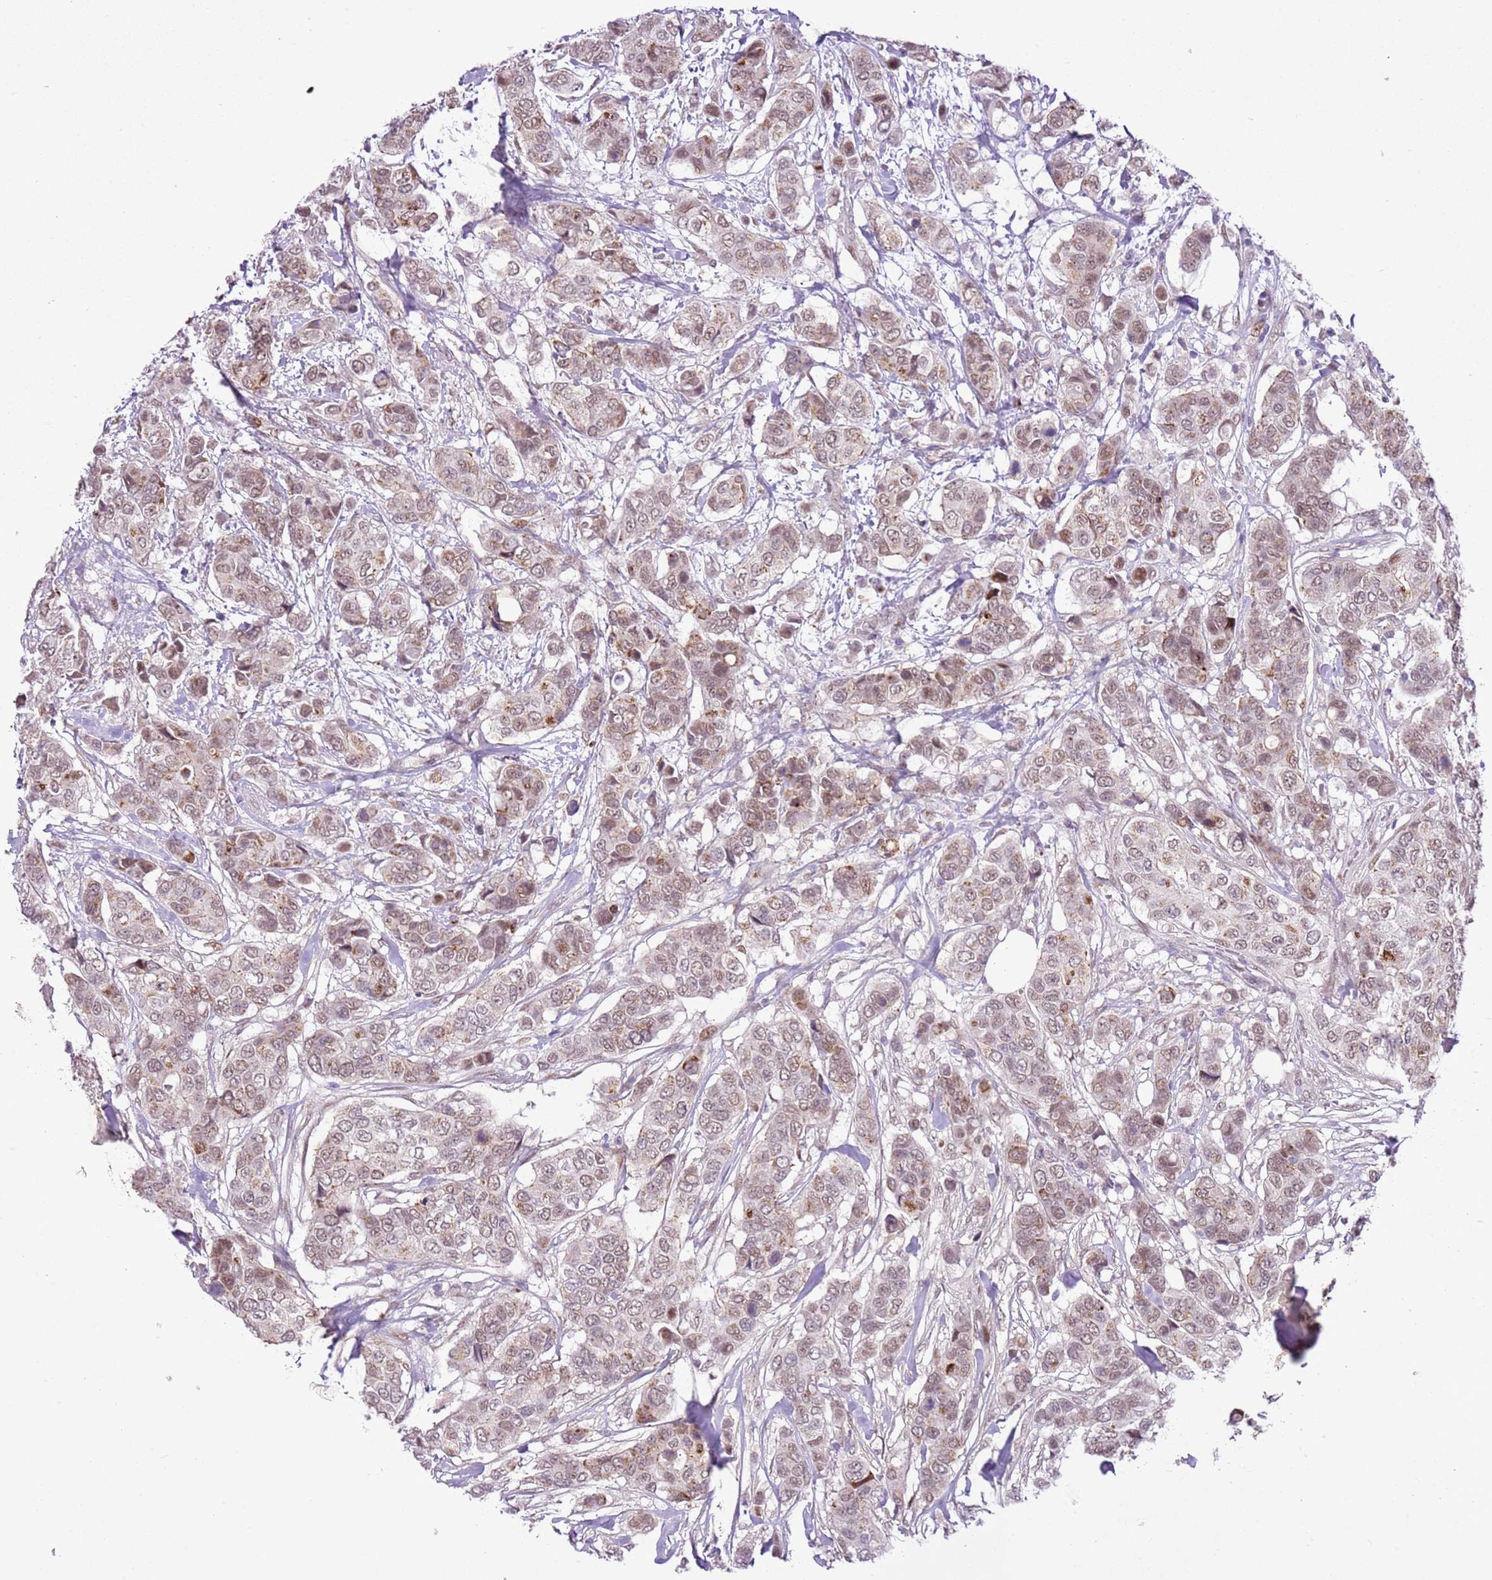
{"staining": {"intensity": "weak", "quantity": ">75%", "location": "nuclear"}, "tissue": "breast cancer", "cell_type": "Tumor cells", "image_type": "cancer", "snomed": [{"axis": "morphology", "description": "Lobular carcinoma"}, {"axis": "topography", "description": "Breast"}], "caption": "About >75% of tumor cells in human lobular carcinoma (breast) exhibit weak nuclear protein positivity as visualized by brown immunohistochemical staining.", "gene": "NACC2", "patient": {"sex": "female", "age": 51}}